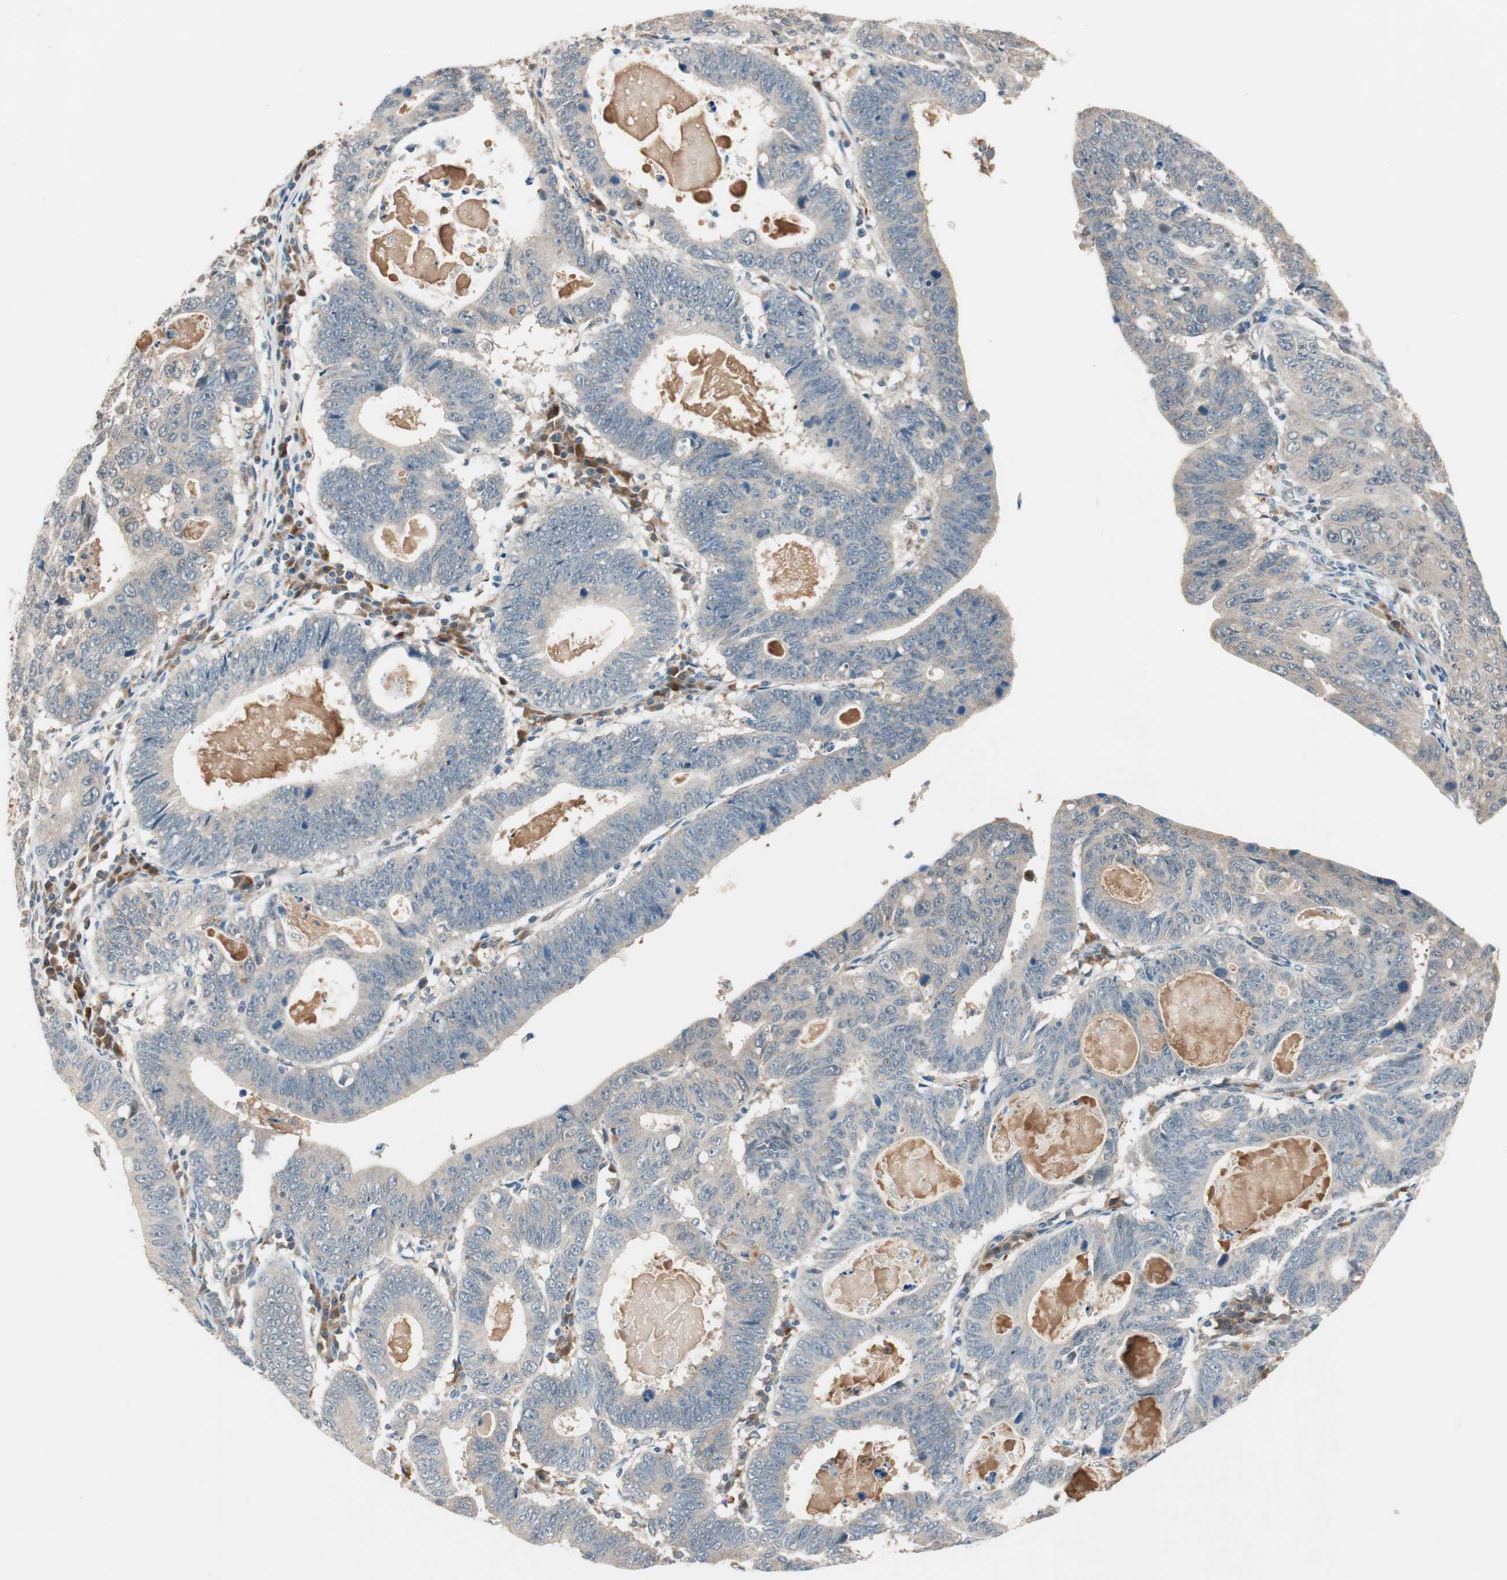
{"staining": {"intensity": "negative", "quantity": "none", "location": "none"}, "tissue": "stomach cancer", "cell_type": "Tumor cells", "image_type": "cancer", "snomed": [{"axis": "morphology", "description": "Adenocarcinoma, NOS"}, {"axis": "topography", "description": "Stomach"}], "caption": "A histopathology image of stomach adenocarcinoma stained for a protein exhibits no brown staining in tumor cells.", "gene": "PIK3R3", "patient": {"sex": "male", "age": 59}}